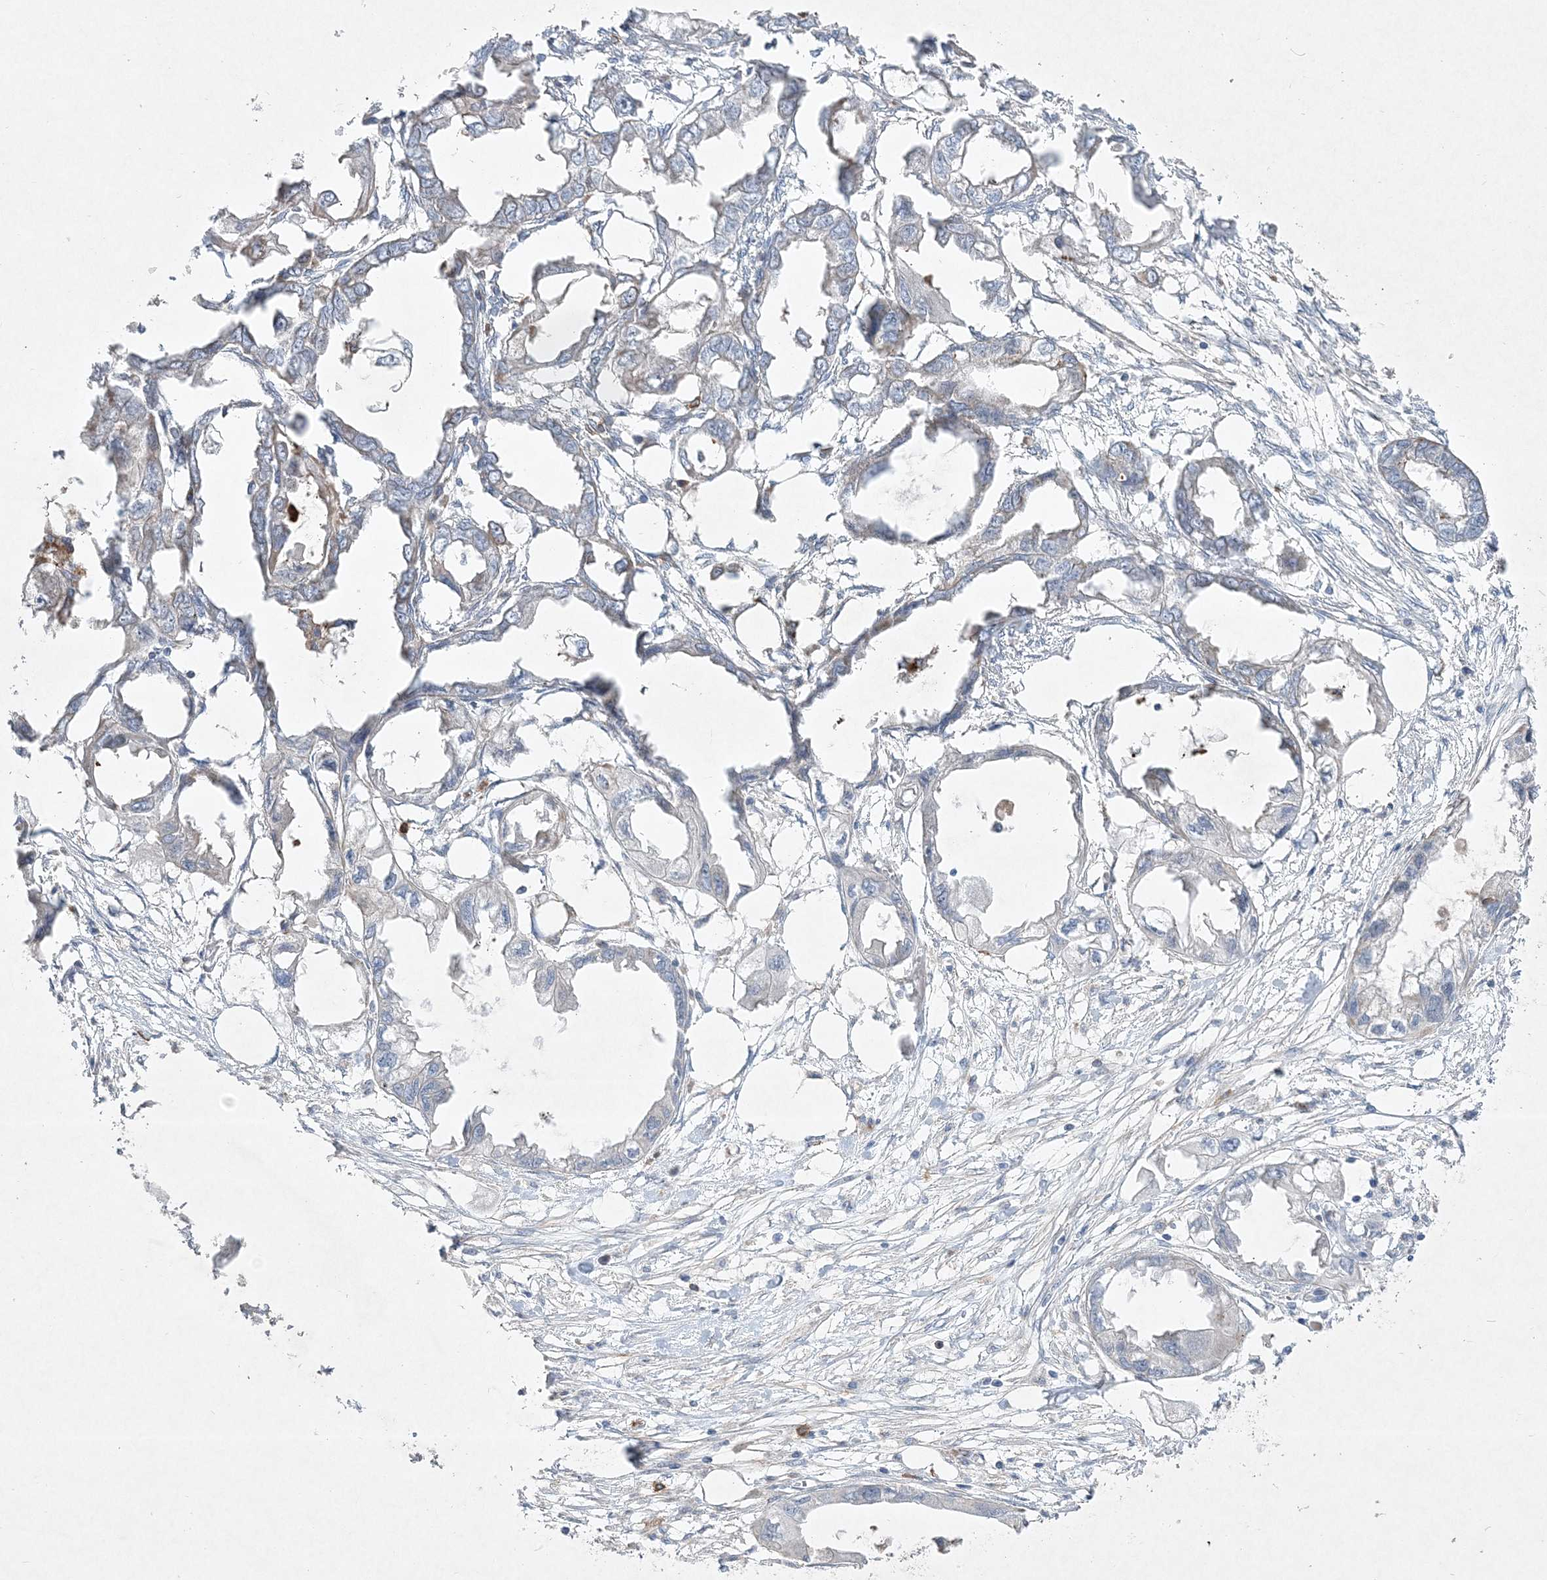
{"staining": {"intensity": "negative", "quantity": "none", "location": "none"}, "tissue": "endometrial cancer", "cell_type": "Tumor cells", "image_type": "cancer", "snomed": [{"axis": "morphology", "description": "Adenocarcinoma, NOS"}, {"axis": "morphology", "description": "Adenocarcinoma, metastatic, NOS"}, {"axis": "topography", "description": "Adipose tissue"}, {"axis": "topography", "description": "Endometrium"}], "caption": "This is an IHC photomicrograph of human endometrial metastatic adenocarcinoma. There is no positivity in tumor cells.", "gene": "CLNK", "patient": {"sex": "female", "age": 67}}